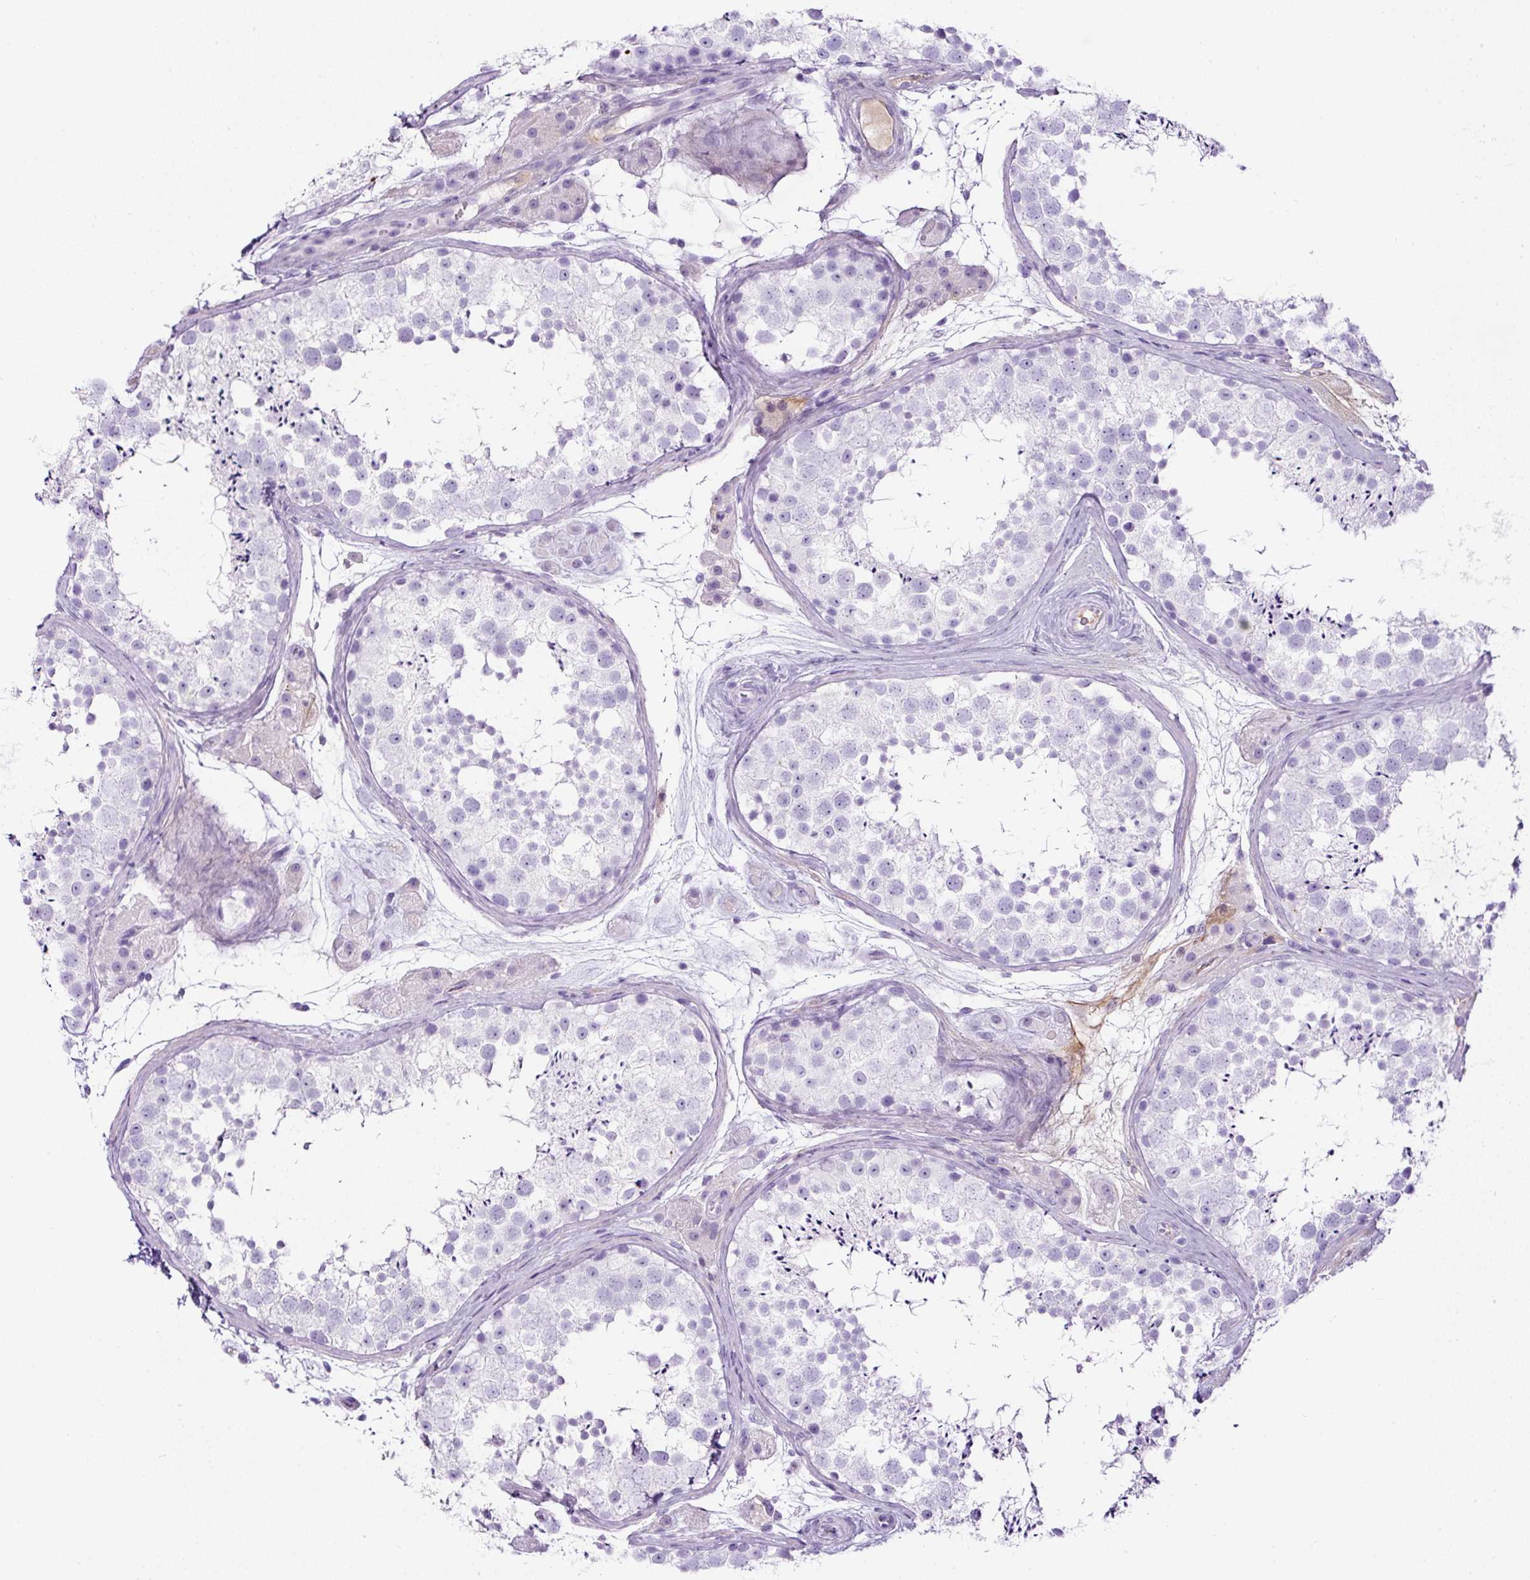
{"staining": {"intensity": "negative", "quantity": "none", "location": "none"}, "tissue": "testis", "cell_type": "Cells in seminiferous ducts", "image_type": "normal", "snomed": [{"axis": "morphology", "description": "Normal tissue, NOS"}, {"axis": "topography", "description": "Testis"}], "caption": "Photomicrograph shows no protein positivity in cells in seminiferous ducts of unremarkable testis. The staining was performed using DAB (3,3'-diaminobenzidine) to visualize the protein expression in brown, while the nuclei were stained in blue with hematoxylin (Magnification: 20x).", "gene": "TMEM200B", "patient": {"sex": "male", "age": 41}}